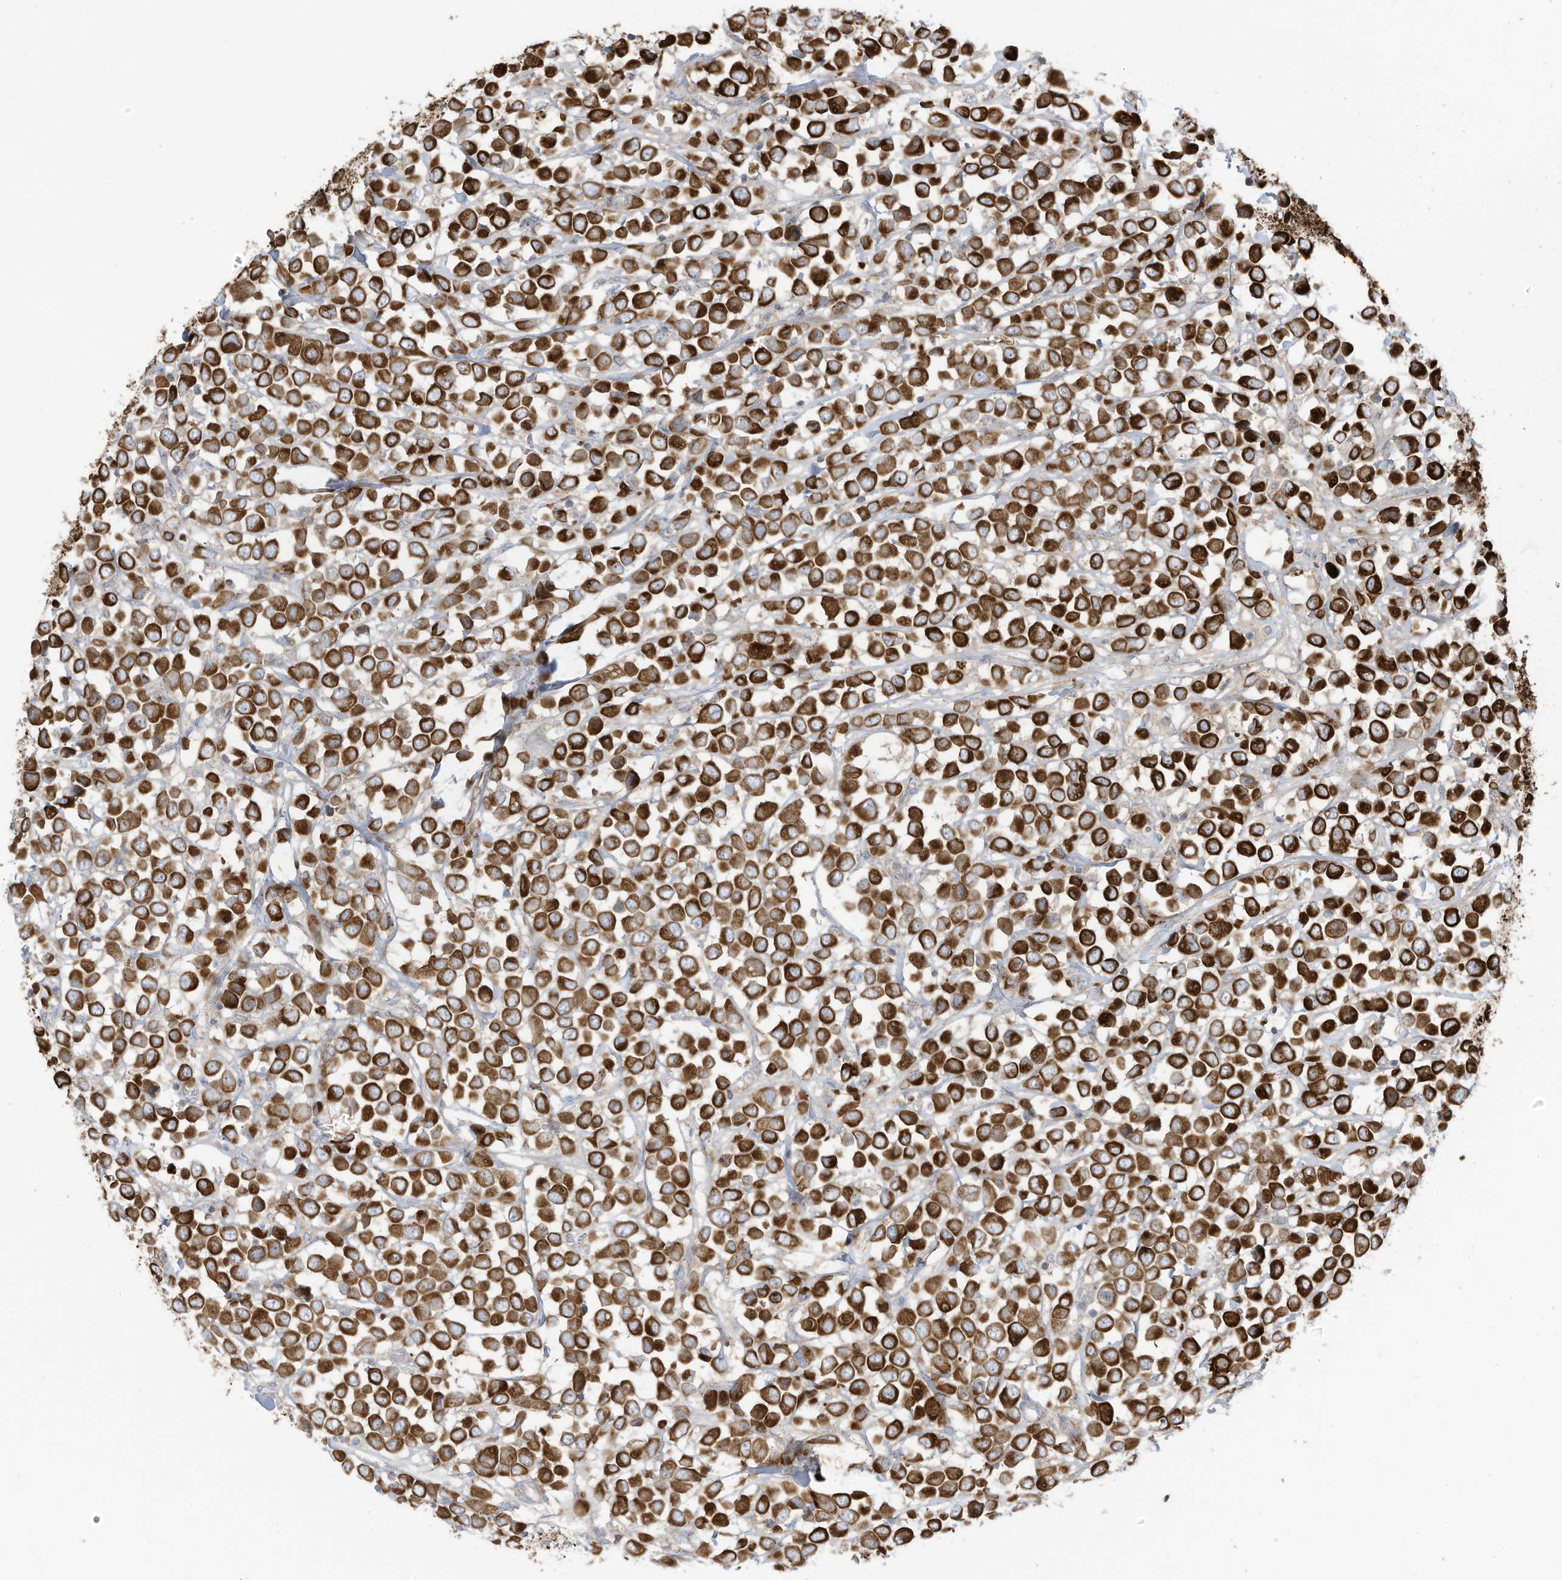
{"staining": {"intensity": "strong", "quantity": ">75%", "location": "cytoplasmic/membranous"}, "tissue": "breast cancer", "cell_type": "Tumor cells", "image_type": "cancer", "snomed": [{"axis": "morphology", "description": "Duct carcinoma"}, {"axis": "topography", "description": "Breast"}], "caption": "Protein analysis of breast cancer tissue exhibits strong cytoplasmic/membranous expression in approximately >75% of tumor cells. (IHC, brightfield microscopy, high magnification).", "gene": "CGAS", "patient": {"sex": "female", "age": 61}}